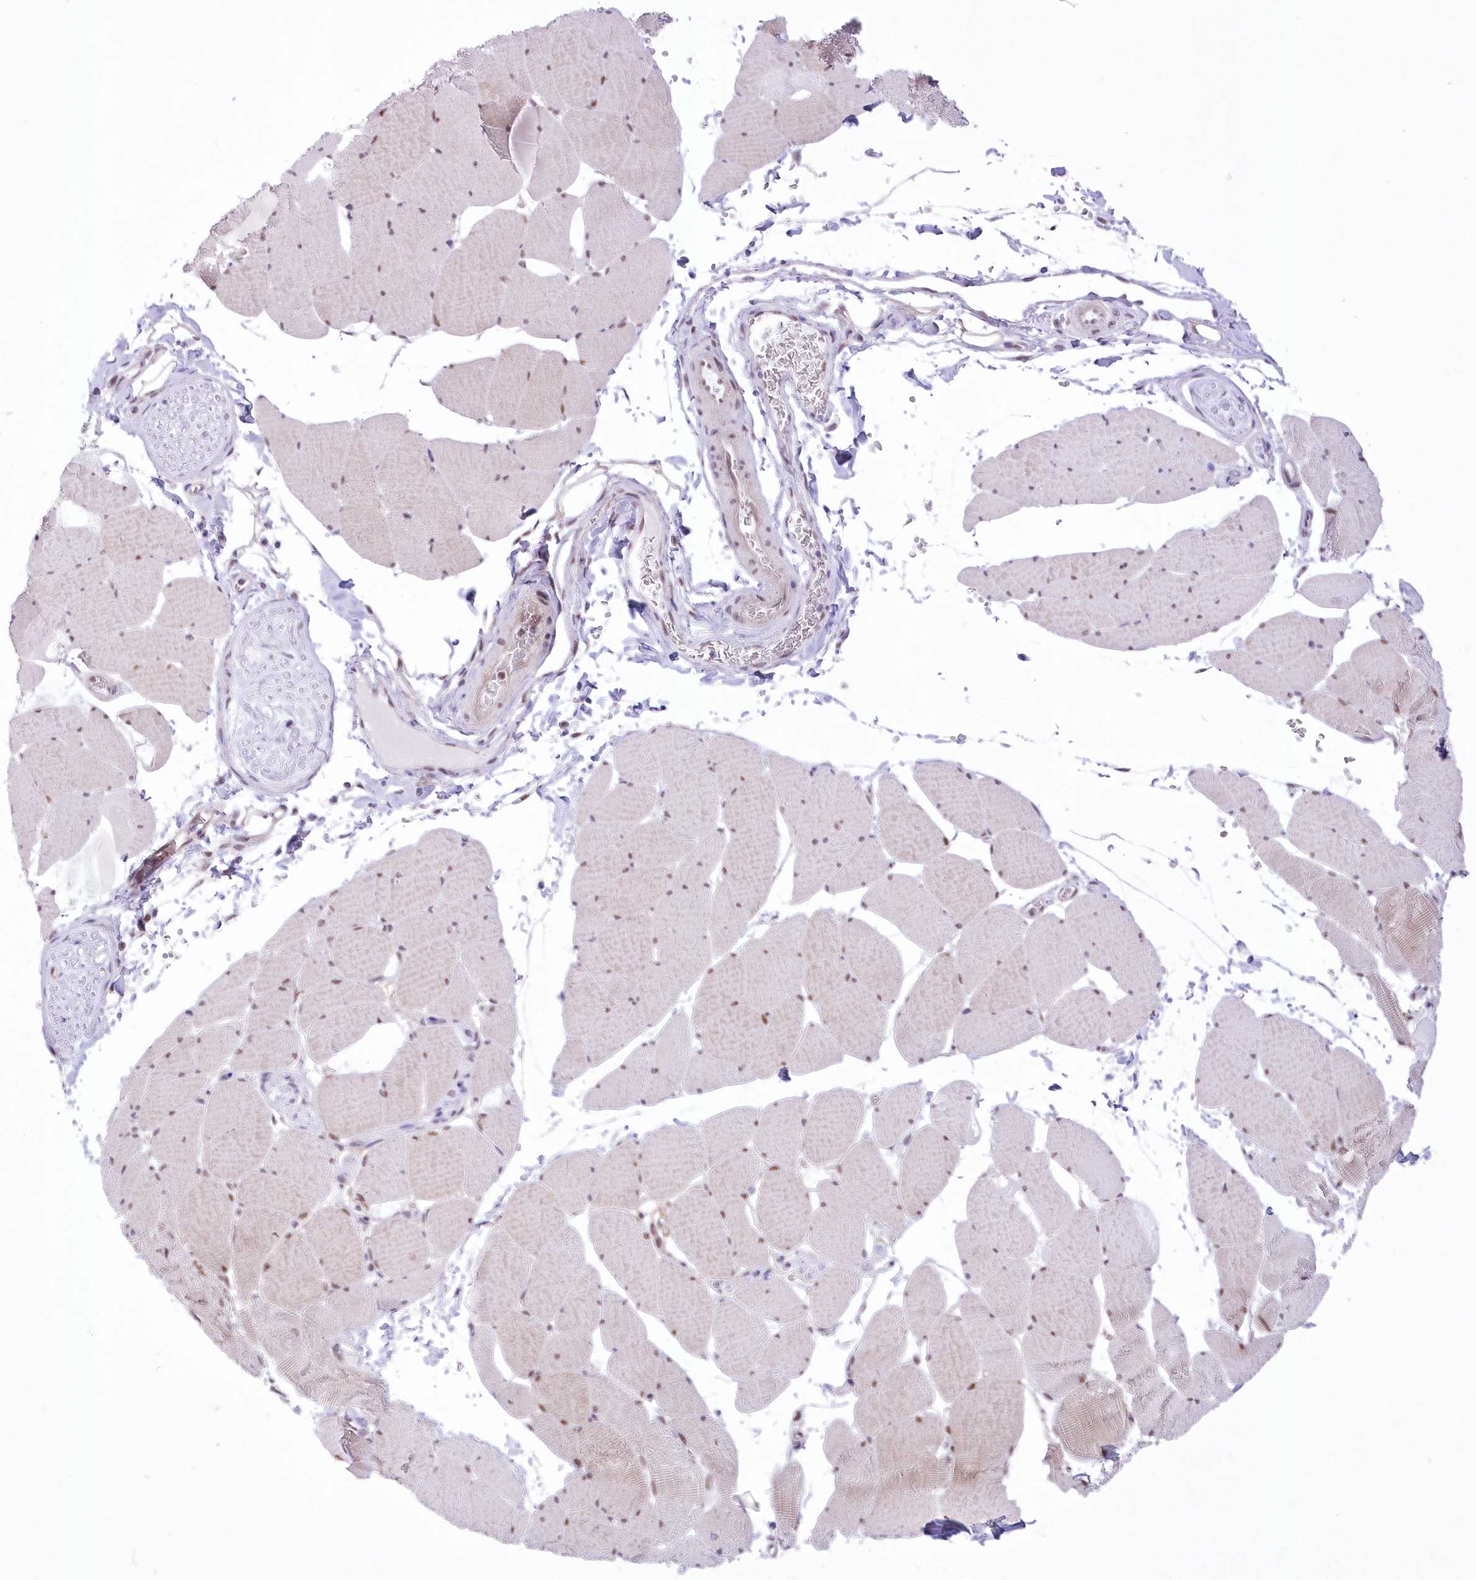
{"staining": {"intensity": "moderate", "quantity": ">75%", "location": "cytoplasmic/membranous,nuclear"}, "tissue": "skeletal muscle", "cell_type": "Myocytes", "image_type": "normal", "snomed": [{"axis": "morphology", "description": "Normal tissue, NOS"}, {"axis": "topography", "description": "Skeletal muscle"}, {"axis": "topography", "description": "Head-Neck"}], "caption": "High-power microscopy captured an immunohistochemistry (IHC) photomicrograph of benign skeletal muscle, revealing moderate cytoplasmic/membranous,nuclear staining in approximately >75% of myocytes. (DAB (3,3'-diaminobenzidine) IHC, brown staining for protein, blue staining for nuclei).", "gene": "NSUN2", "patient": {"sex": "male", "age": 66}}